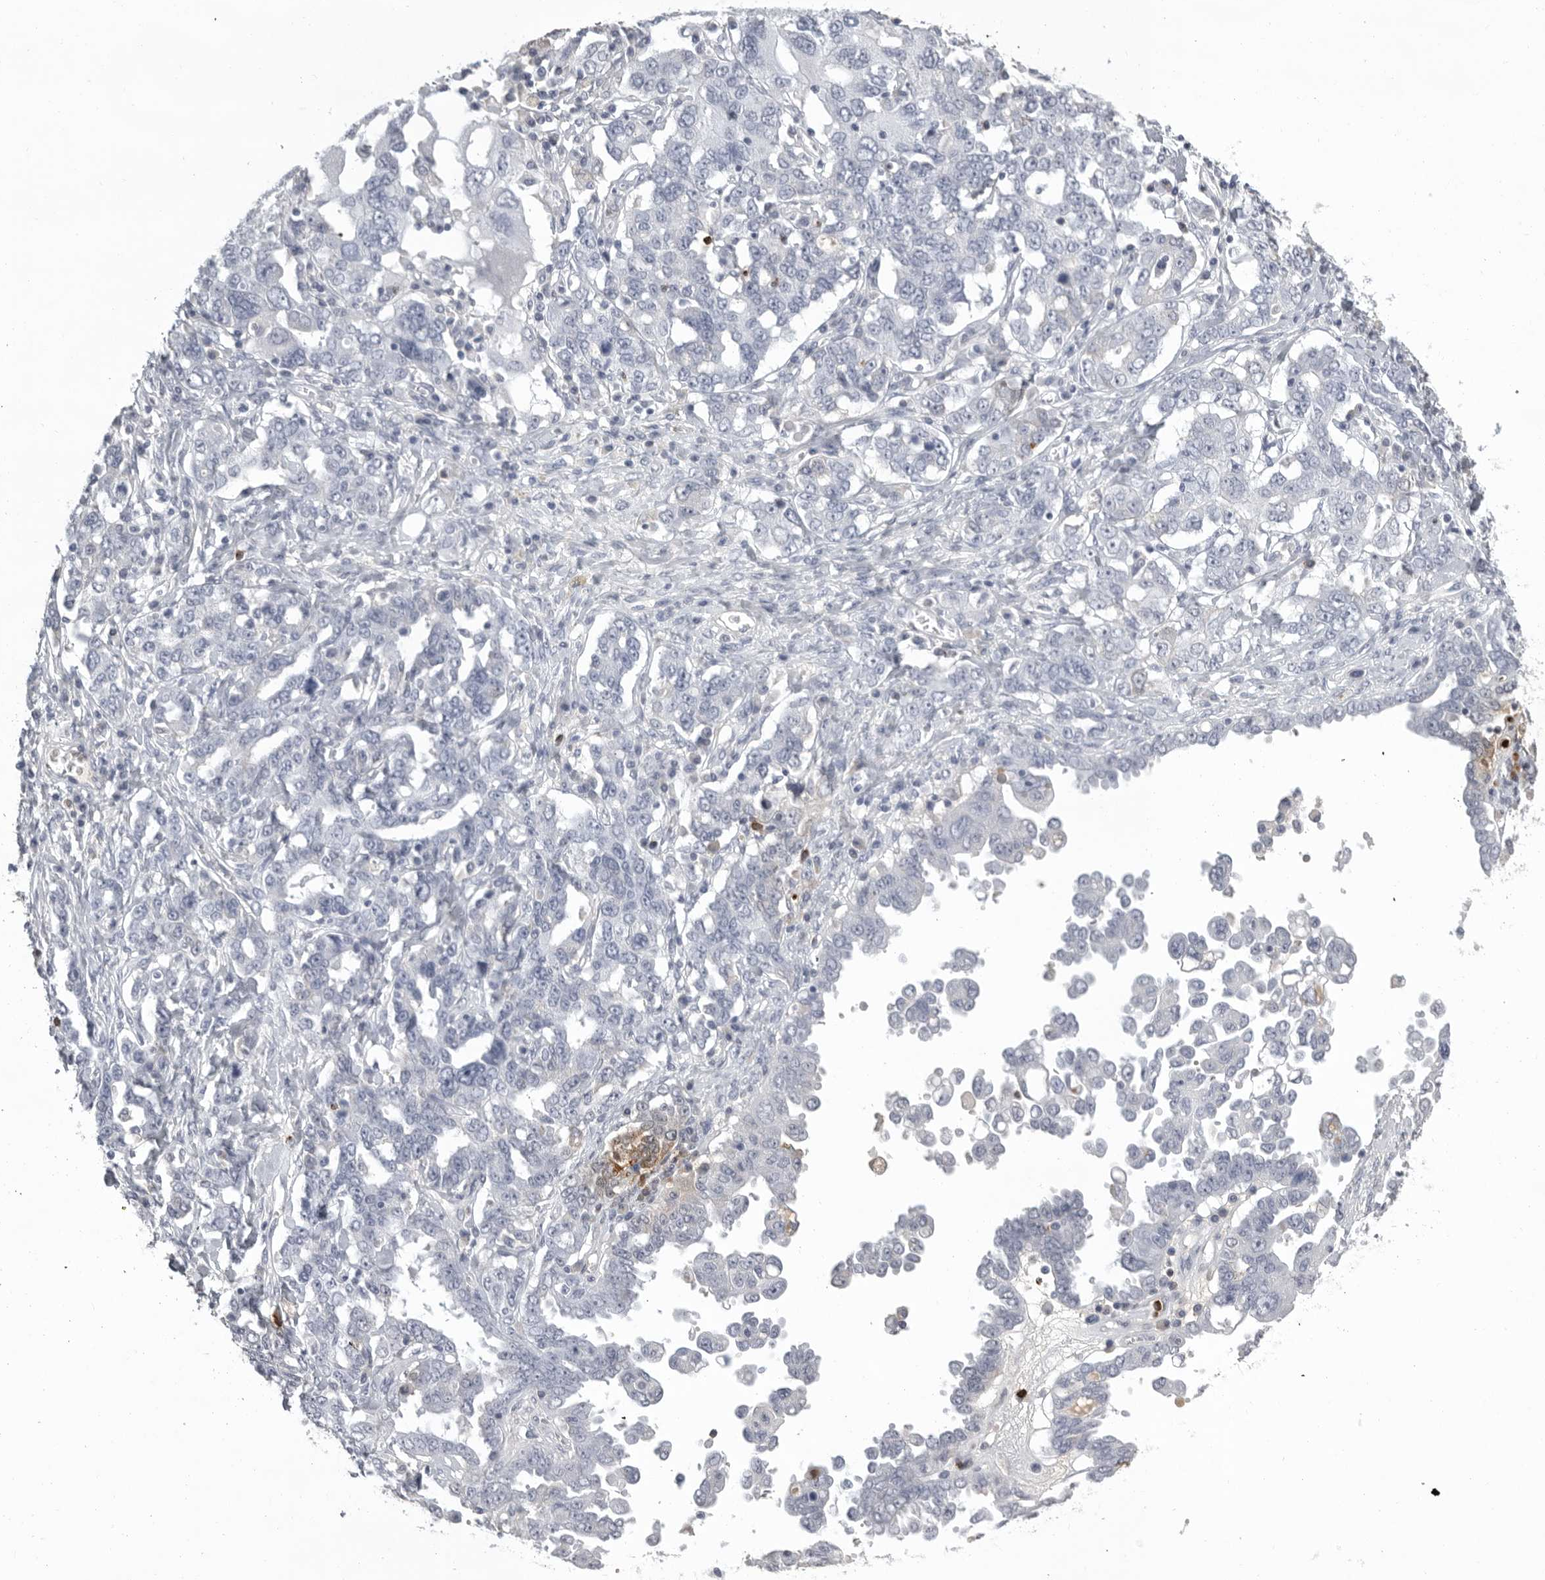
{"staining": {"intensity": "negative", "quantity": "none", "location": "none"}, "tissue": "ovarian cancer", "cell_type": "Tumor cells", "image_type": "cancer", "snomed": [{"axis": "morphology", "description": "Carcinoma, endometroid"}, {"axis": "topography", "description": "Ovary"}], "caption": "The micrograph demonstrates no significant staining in tumor cells of ovarian cancer (endometroid carcinoma).", "gene": "GNLY", "patient": {"sex": "female", "age": 62}}